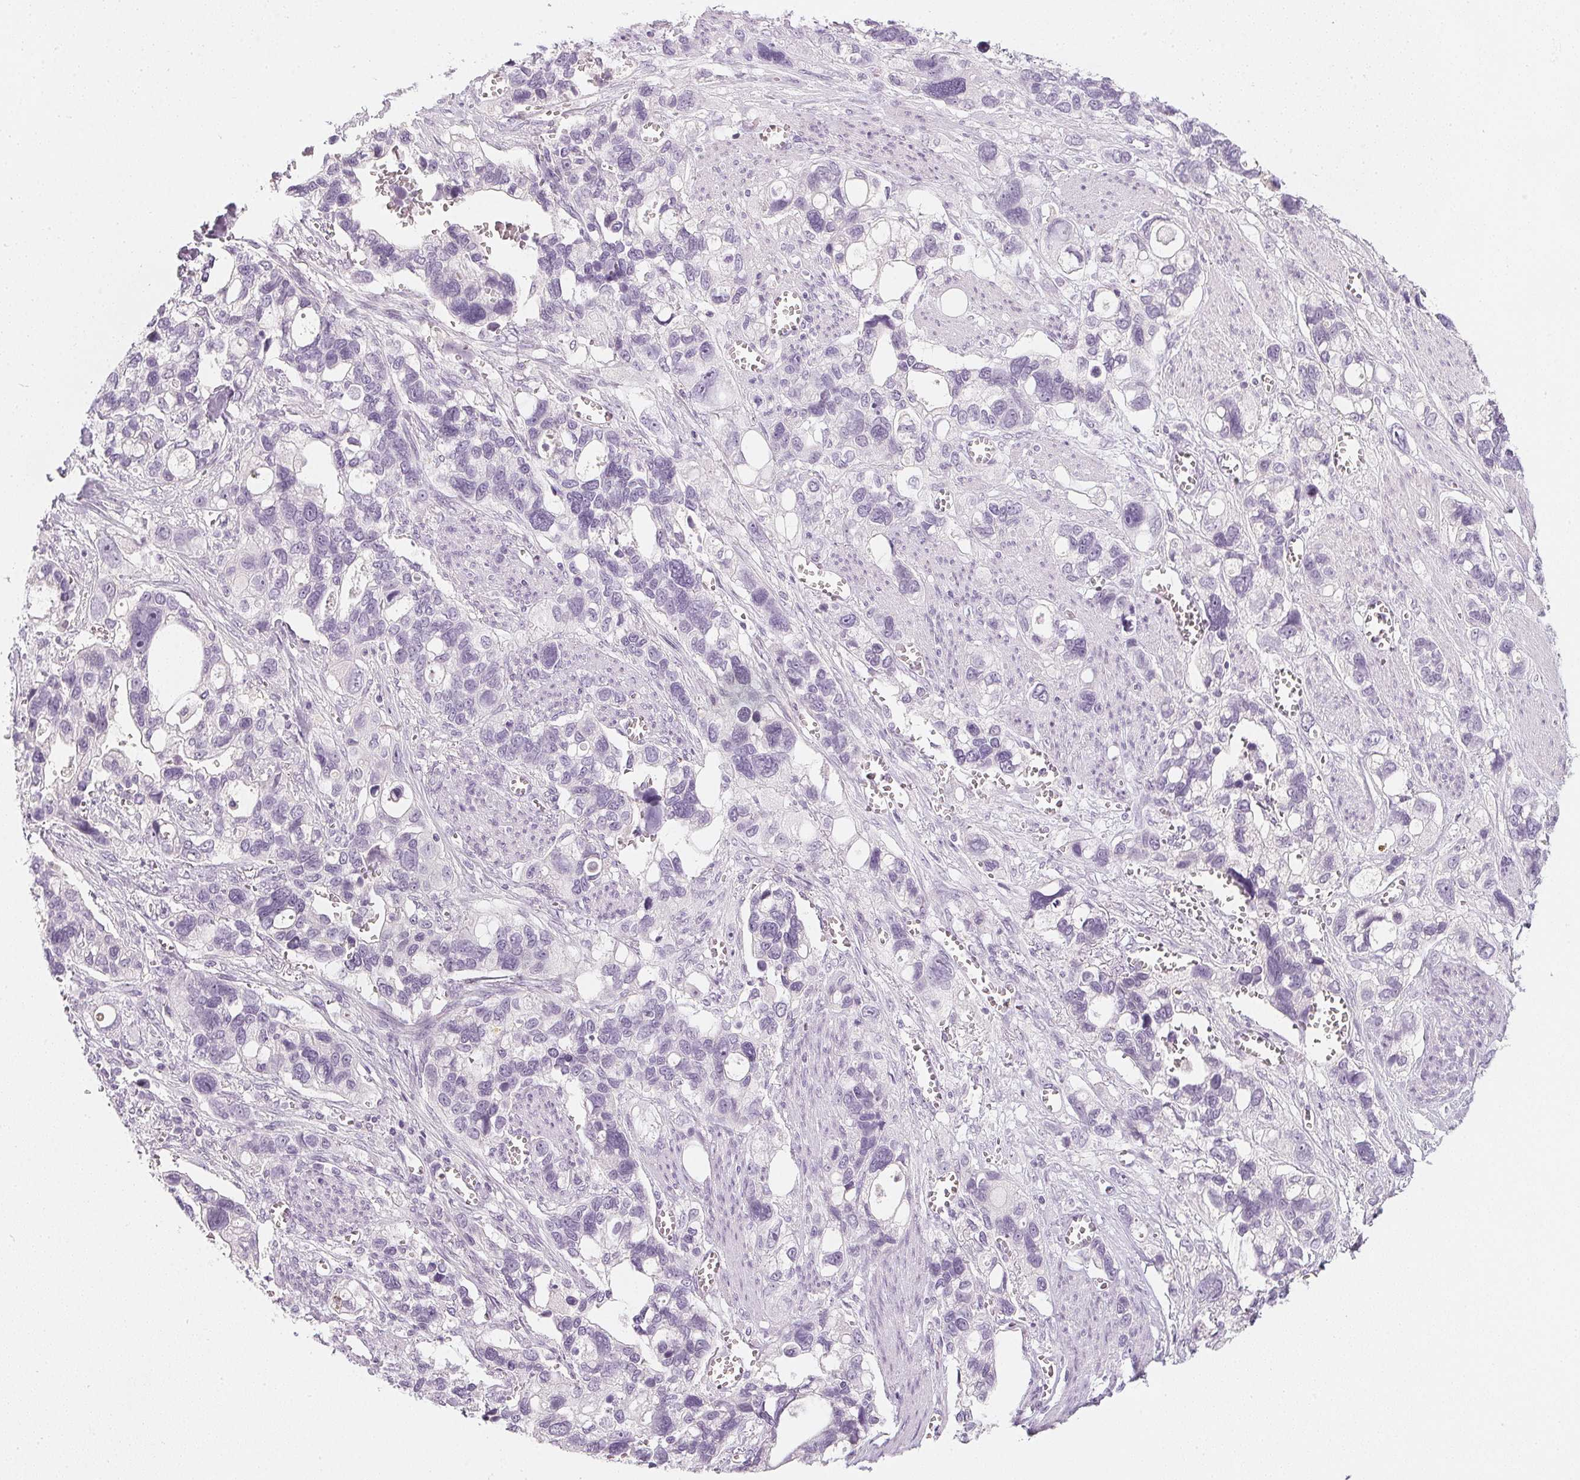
{"staining": {"intensity": "negative", "quantity": "none", "location": "none"}, "tissue": "stomach cancer", "cell_type": "Tumor cells", "image_type": "cancer", "snomed": [{"axis": "morphology", "description": "Adenocarcinoma, NOS"}, {"axis": "topography", "description": "Stomach, upper"}], "caption": "The histopathology image reveals no significant positivity in tumor cells of stomach cancer. The staining was performed using DAB (3,3'-diaminobenzidine) to visualize the protein expression in brown, while the nuclei were stained in blue with hematoxylin (Magnification: 20x).", "gene": "CHST4", "patient": {"sex": "female", "age": 81}}